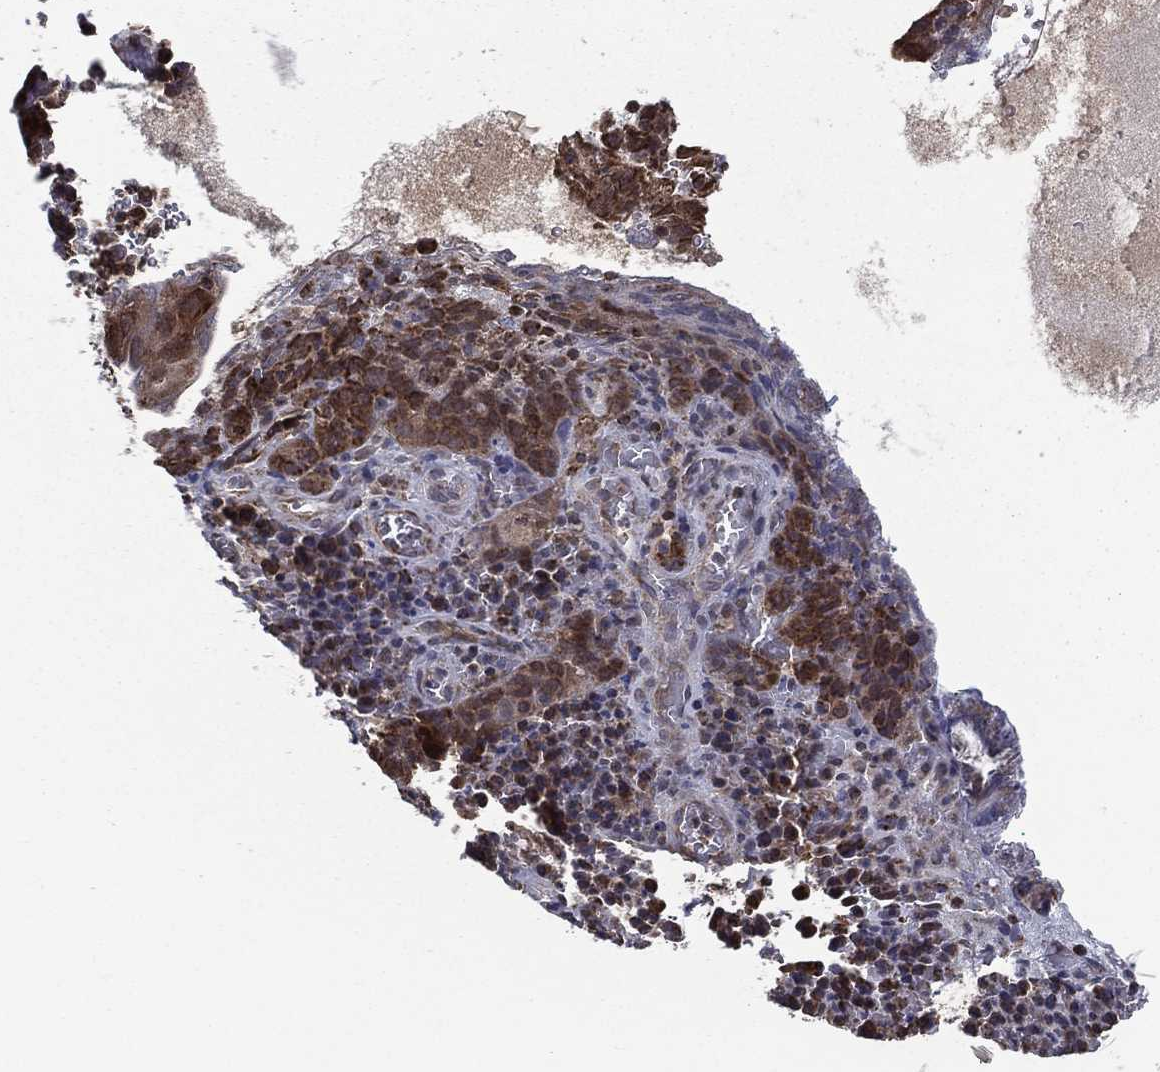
{"staining": {"intensity": "moderate", "quantity": ">75%", "location": "cytoplasmic/membranous"}, "tissue": "skin cancer", "cell_type": "Tumor cells", "image_type": "cancer", "snomed": [{"axis": "morphology", "description": "Squamous cell carcinoma, NOS"}, {"axis": "topography", "description": "Skin"}, {"axis": "topography", "description": "Anal"}], "caption": "The immunohistochemical stain highlights moderate cytoplasmic/membranous staining in tumor cells of squamous cell carcinoma (skin) tissue.", "gene": "RIGI", "patient": {"sex": "female", "age": 51}}